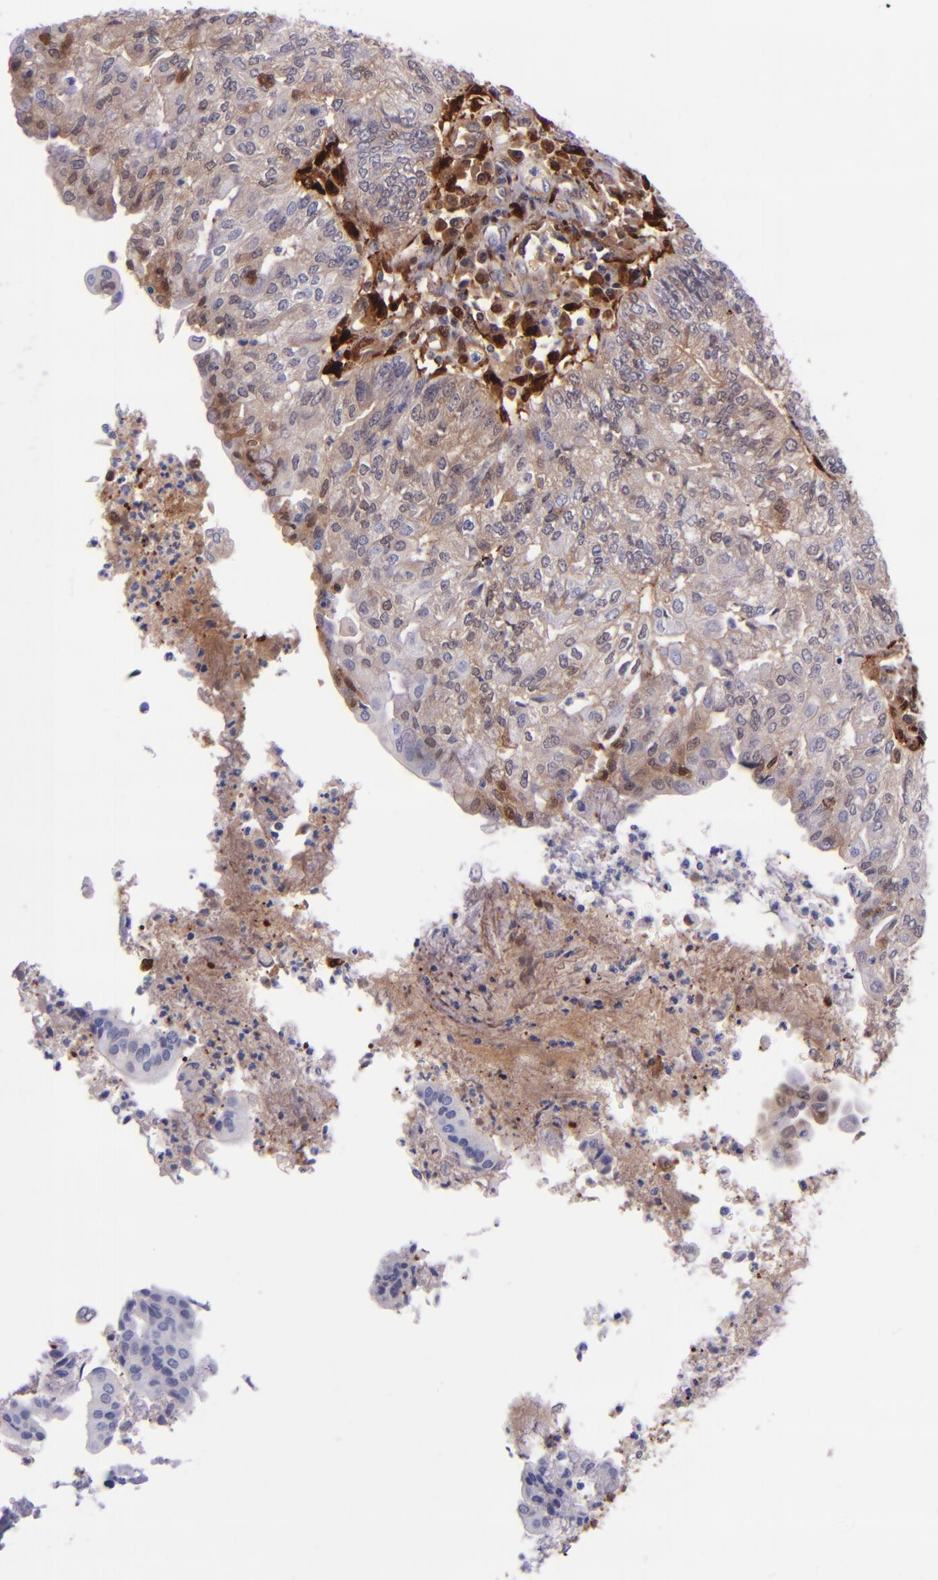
{"staining": {"intensity": "weak", "quantity": "25%-75%", "location": "cytoplasmic/membranous"}, "tissue": "endometrial cancer", "cell_type": "Tumor cells", "image_type": "cancer", "snomed": [{"axis": "morphology", "description": "Adenocarcinoma, NOS"}, {"axis": "topography", "description": "Endometrium"}], "caption": "Weak cytoplasmic/membranous staining for a protein is seen in approximately 25%-75% of tumor cells of adenocarcinoma (endometrial) using immunohistochemistry (IHC).", "gene": "LGALS1", "patient": {"sex": "female", "age": 59}}